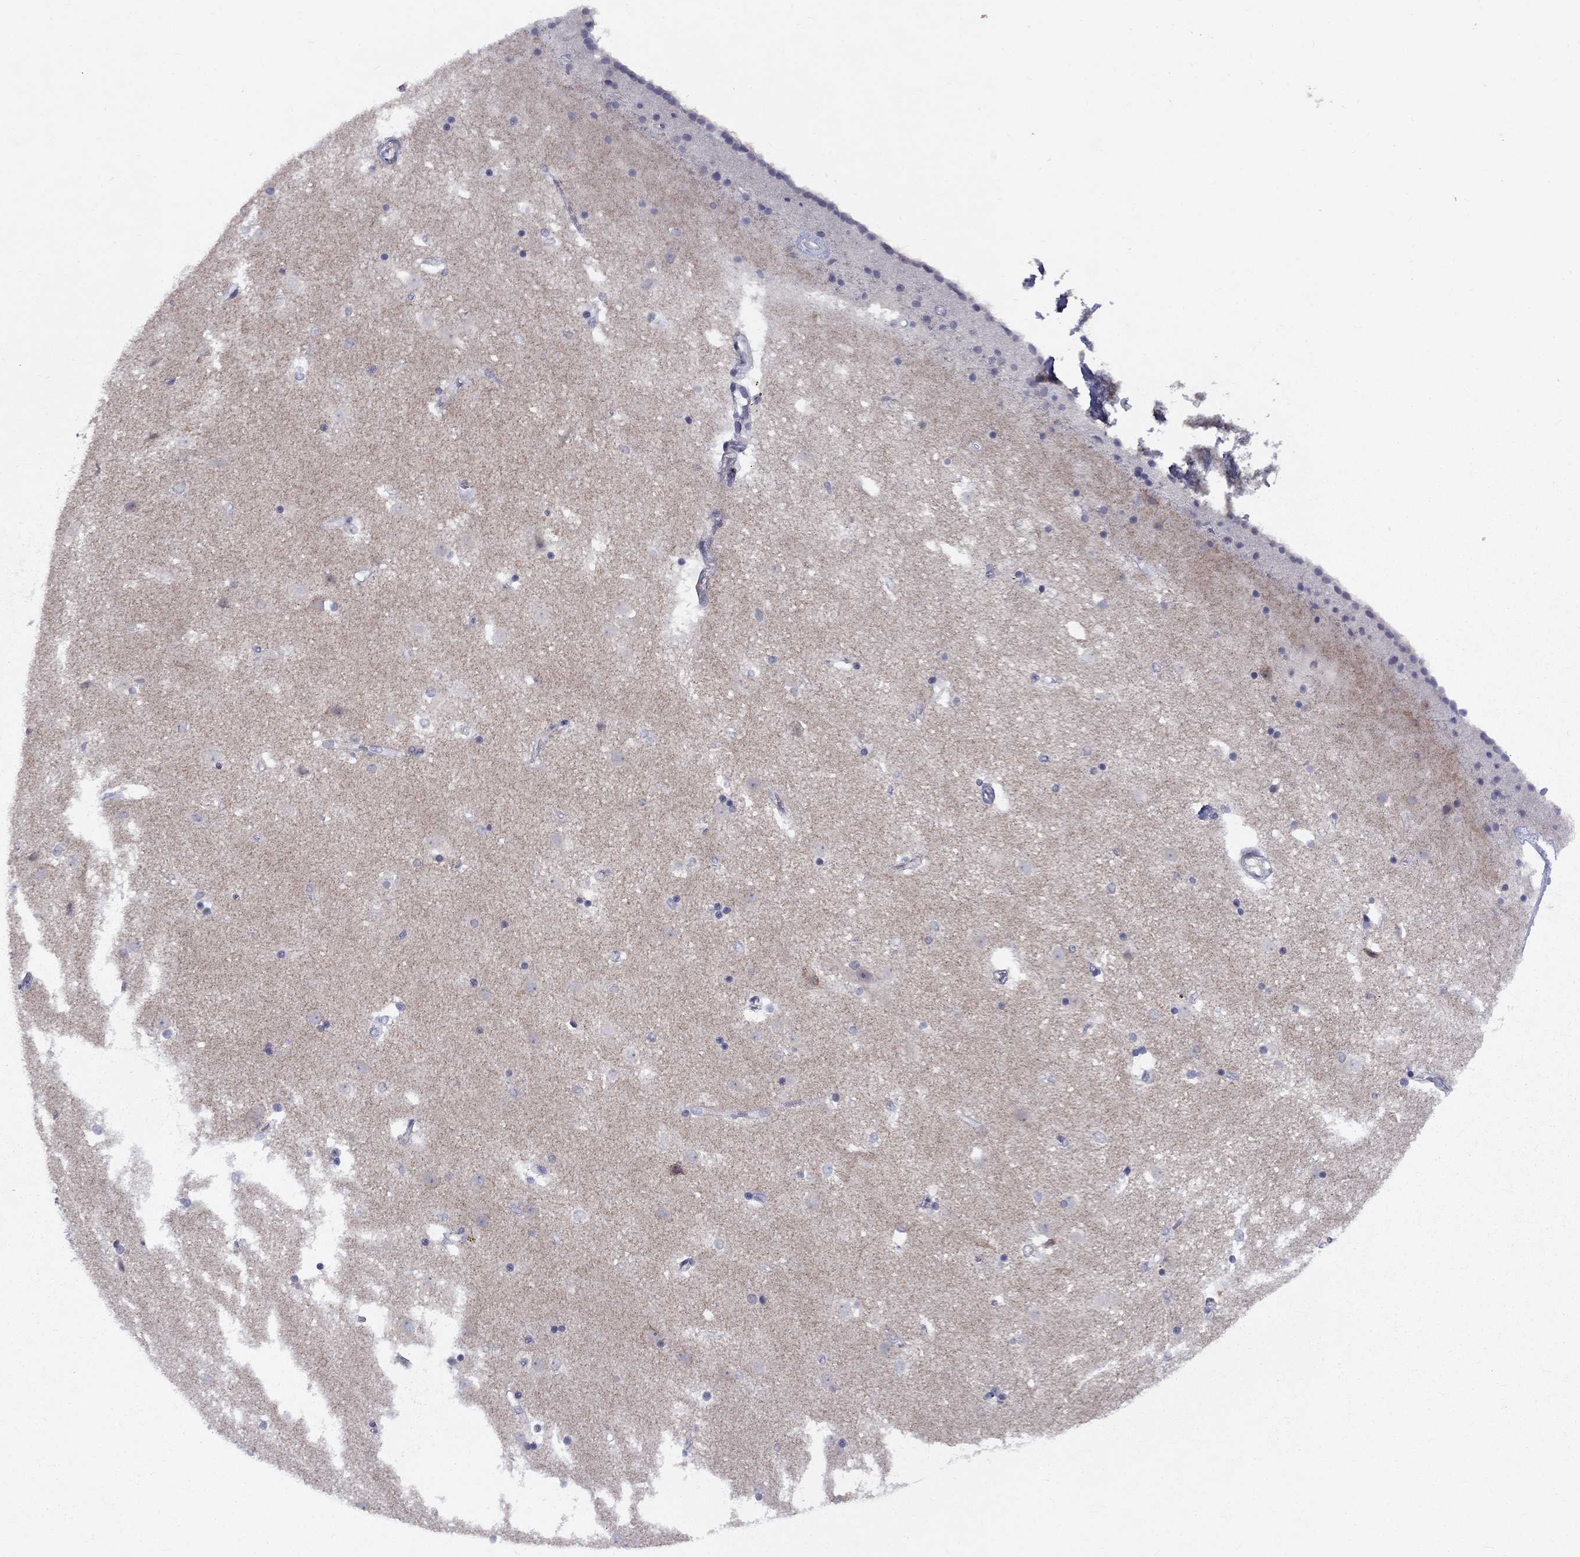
{"staining": {"intensity": "negative", "quantity": "none", "location": "none"}, "tissue": "caudate", "cell_type": "Glial cells", "image_type": "normal", "snomed": [{"axis": "morphology", "description": "Normal tissue, NOS"}, {"axis": "topography", "description": "Lateral ventricle wall"}], "caption": "IHC of normal caudate shows no positivity in glial cells.", "gene": "CACNA1A", "patient": {"sex": "female", "age": 71}}